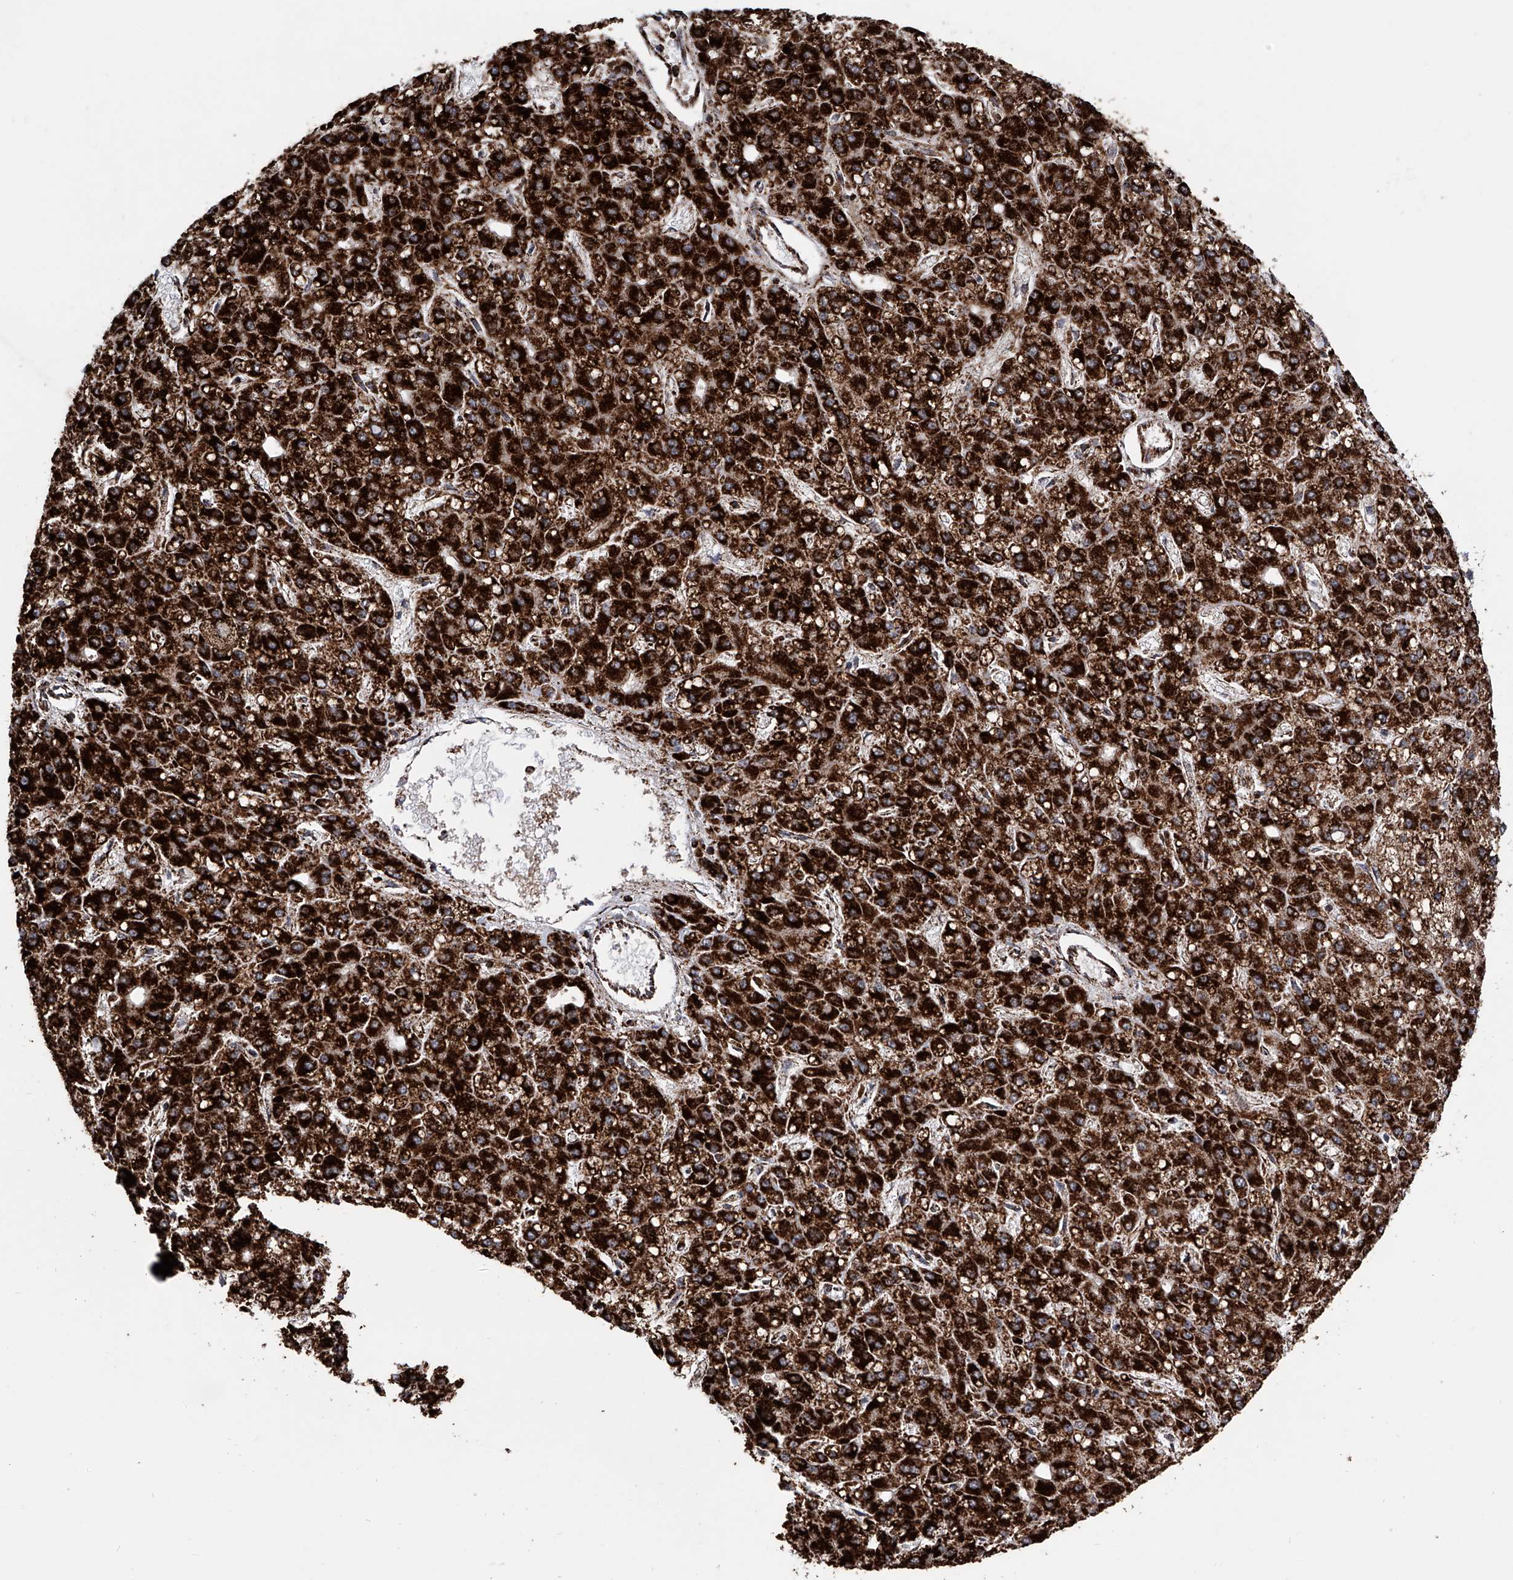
{"staining": {"intensity": "strong", "quantity": ">75%", "location": "cytoplasmic/membranous"}, "tissue": "liver cancer", "cell_type": "Tumor cells", "image_type": "cancer", "snomed": [{"axis": "morphology", "description": "Carcinoma, Hepatocellular, NOS"}, {"axis": "topography", "description": "Liver"}], "caption": "Immunohistochemistry (IHC) photomicrograph of neoplastic tissue: hepatocellular carcinoma (liver) stained using immunohistochemistry shows high levels of strong protein expression localized specifically in the cytoplasmic/membranous of tumor cells, appearing as a cytoplasmic/membranous brown color.", "gene": "ATP5PF", "patient": {"sex": "male", "age": 67}}